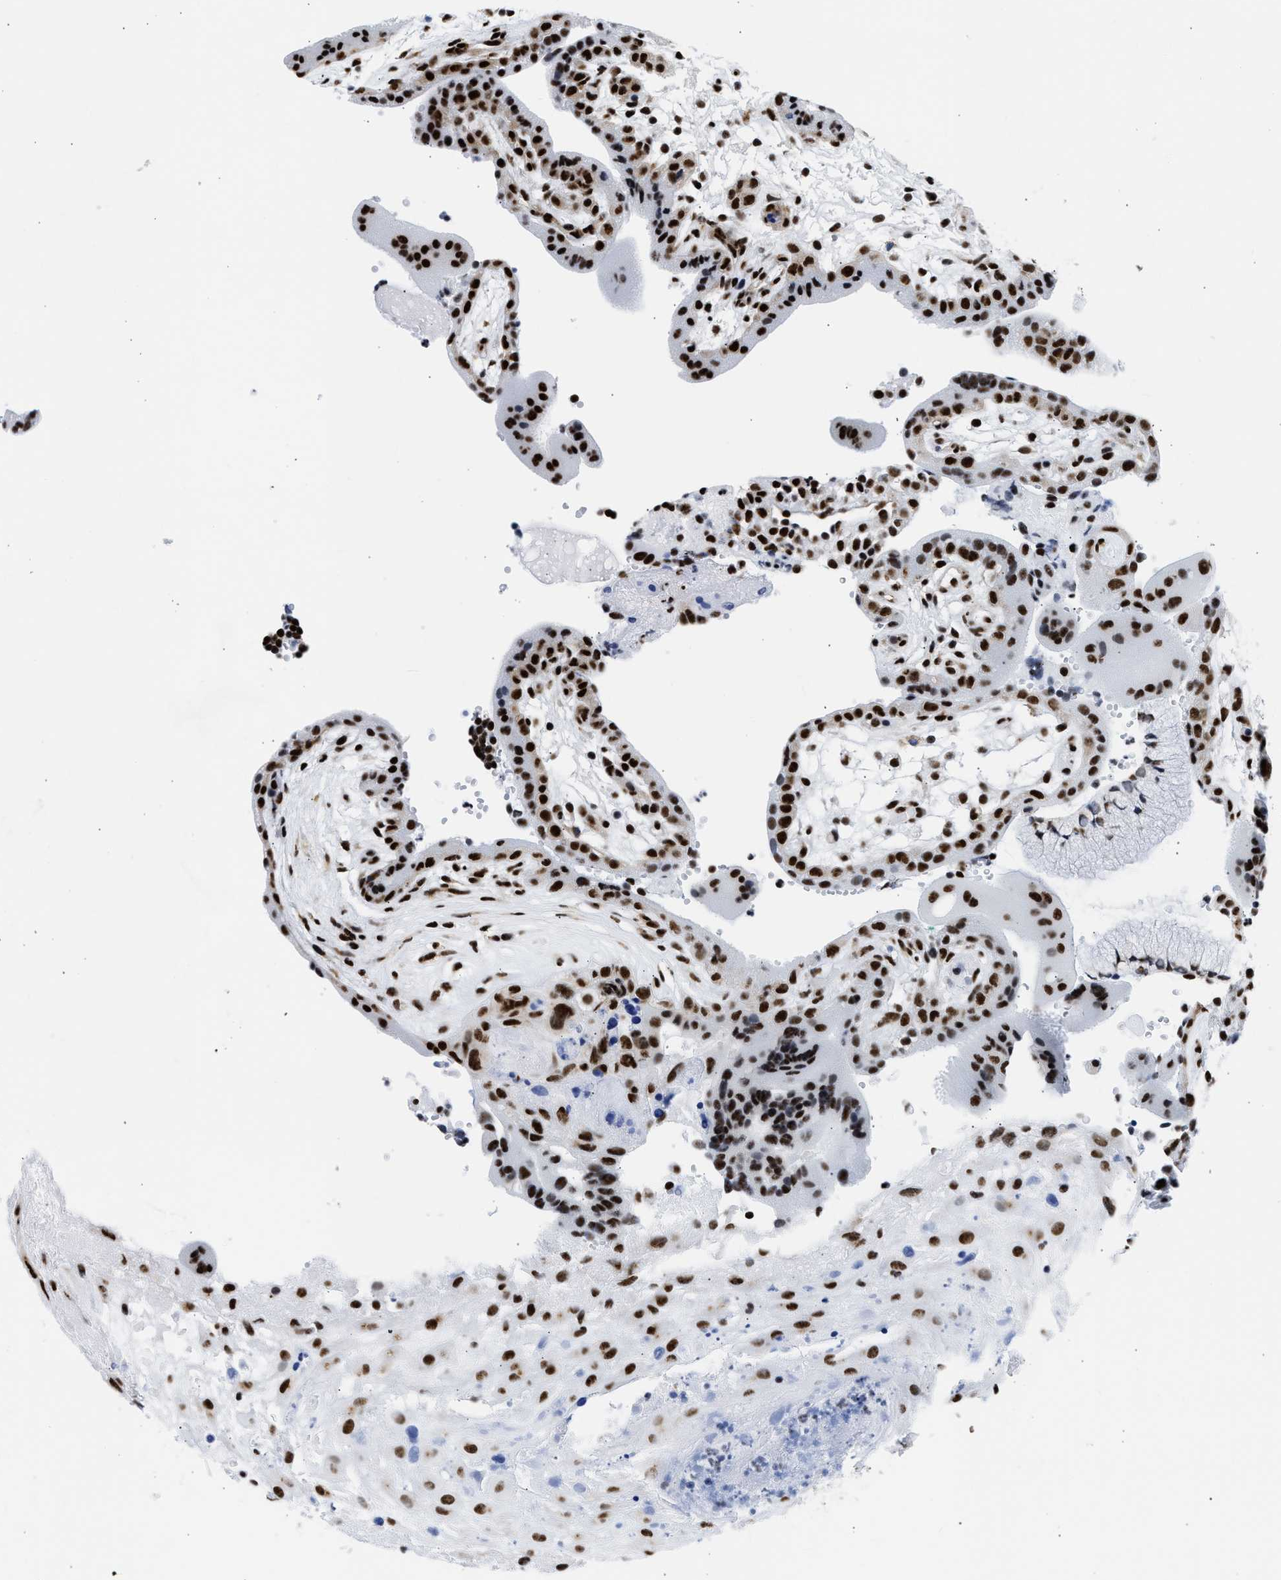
{"staining": {"intensity": "strong", "quantity": ">75%", "location": "nuclear"}, "tissue": "placenta", "cell_type": "Decidual cells", "image_type": "normal", "snomed": [{"axis": "morphology", "description": "Normal tissue, NOS"}, {"axis": "topography", "description": "Placenta"}], "caption": "The immunohistochemical stain labels strong nuclear expression in decidual cells of normal placenta. The staining was performed using DAB, with brown indicating positive protein expression. Nuclei are stained blue with hematoxylin.", "gene": "RBM8A", "patient": {"sex": "female", "age": 18}}